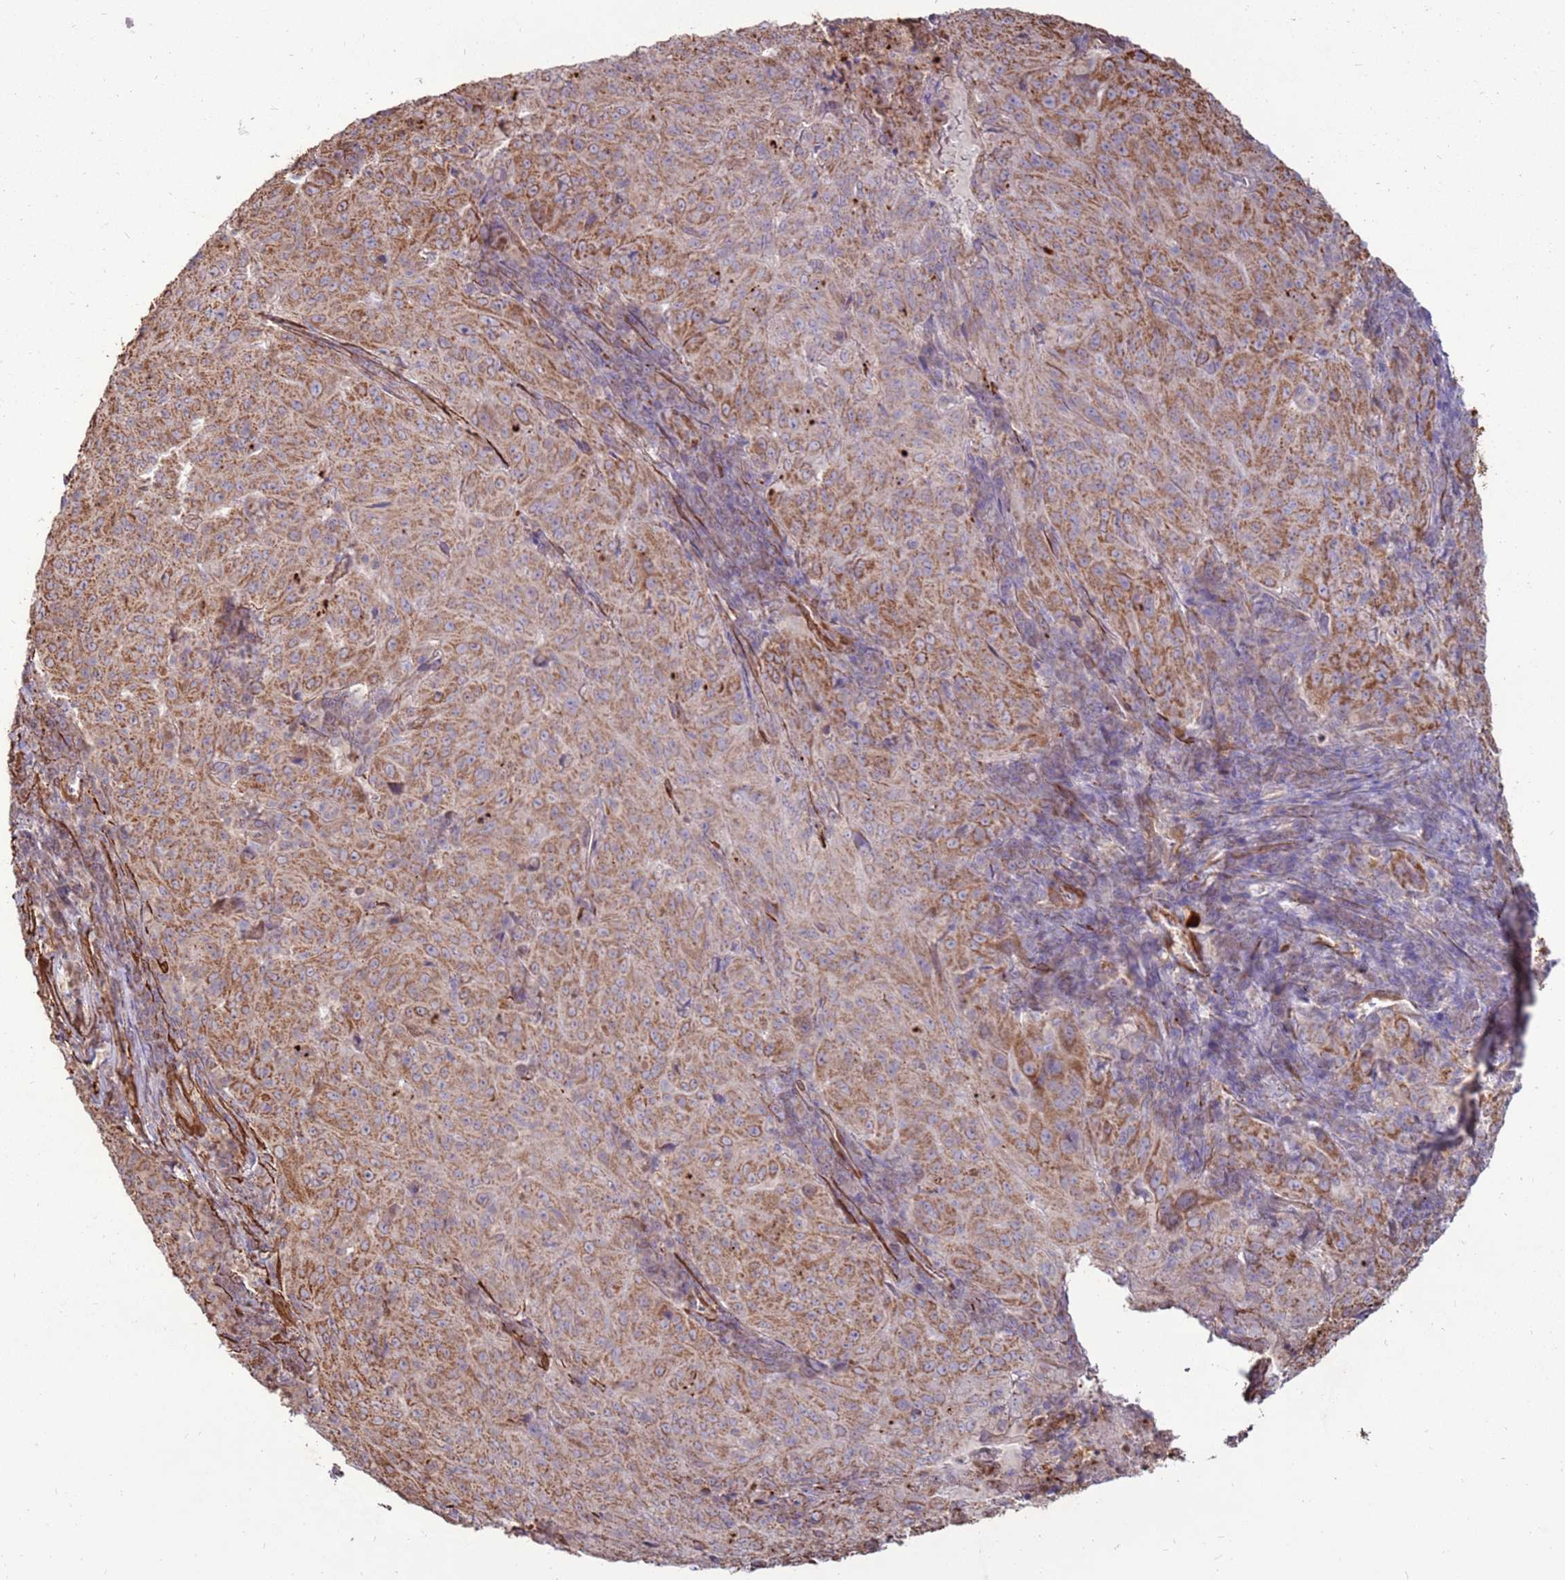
{"staining": {"intensity": "strong", "quantity": "25%-75%", "location": "cytoplasmic/membranous"}, "tissue": "pancreatic cancer", "cell_type": "Tumor cells", "image_type": "cancer", "snomed": [{"axis": "morphology", "description": "Adenocarcinoma, NOS"}, {"axis": "topography", "description": "Pancreas"}], "caption": "The image displays immunohistochemical staining of pancreatic adenocarcinoma. There is strong cytoplasmic/membranous expression is identified in approximately 25%-75% of tumor cells. The protein of interest is shown in brown color, while the nuclei are stained blue.", "gene": "DDX59", "patient": {"sex": "male", "age": 63}}